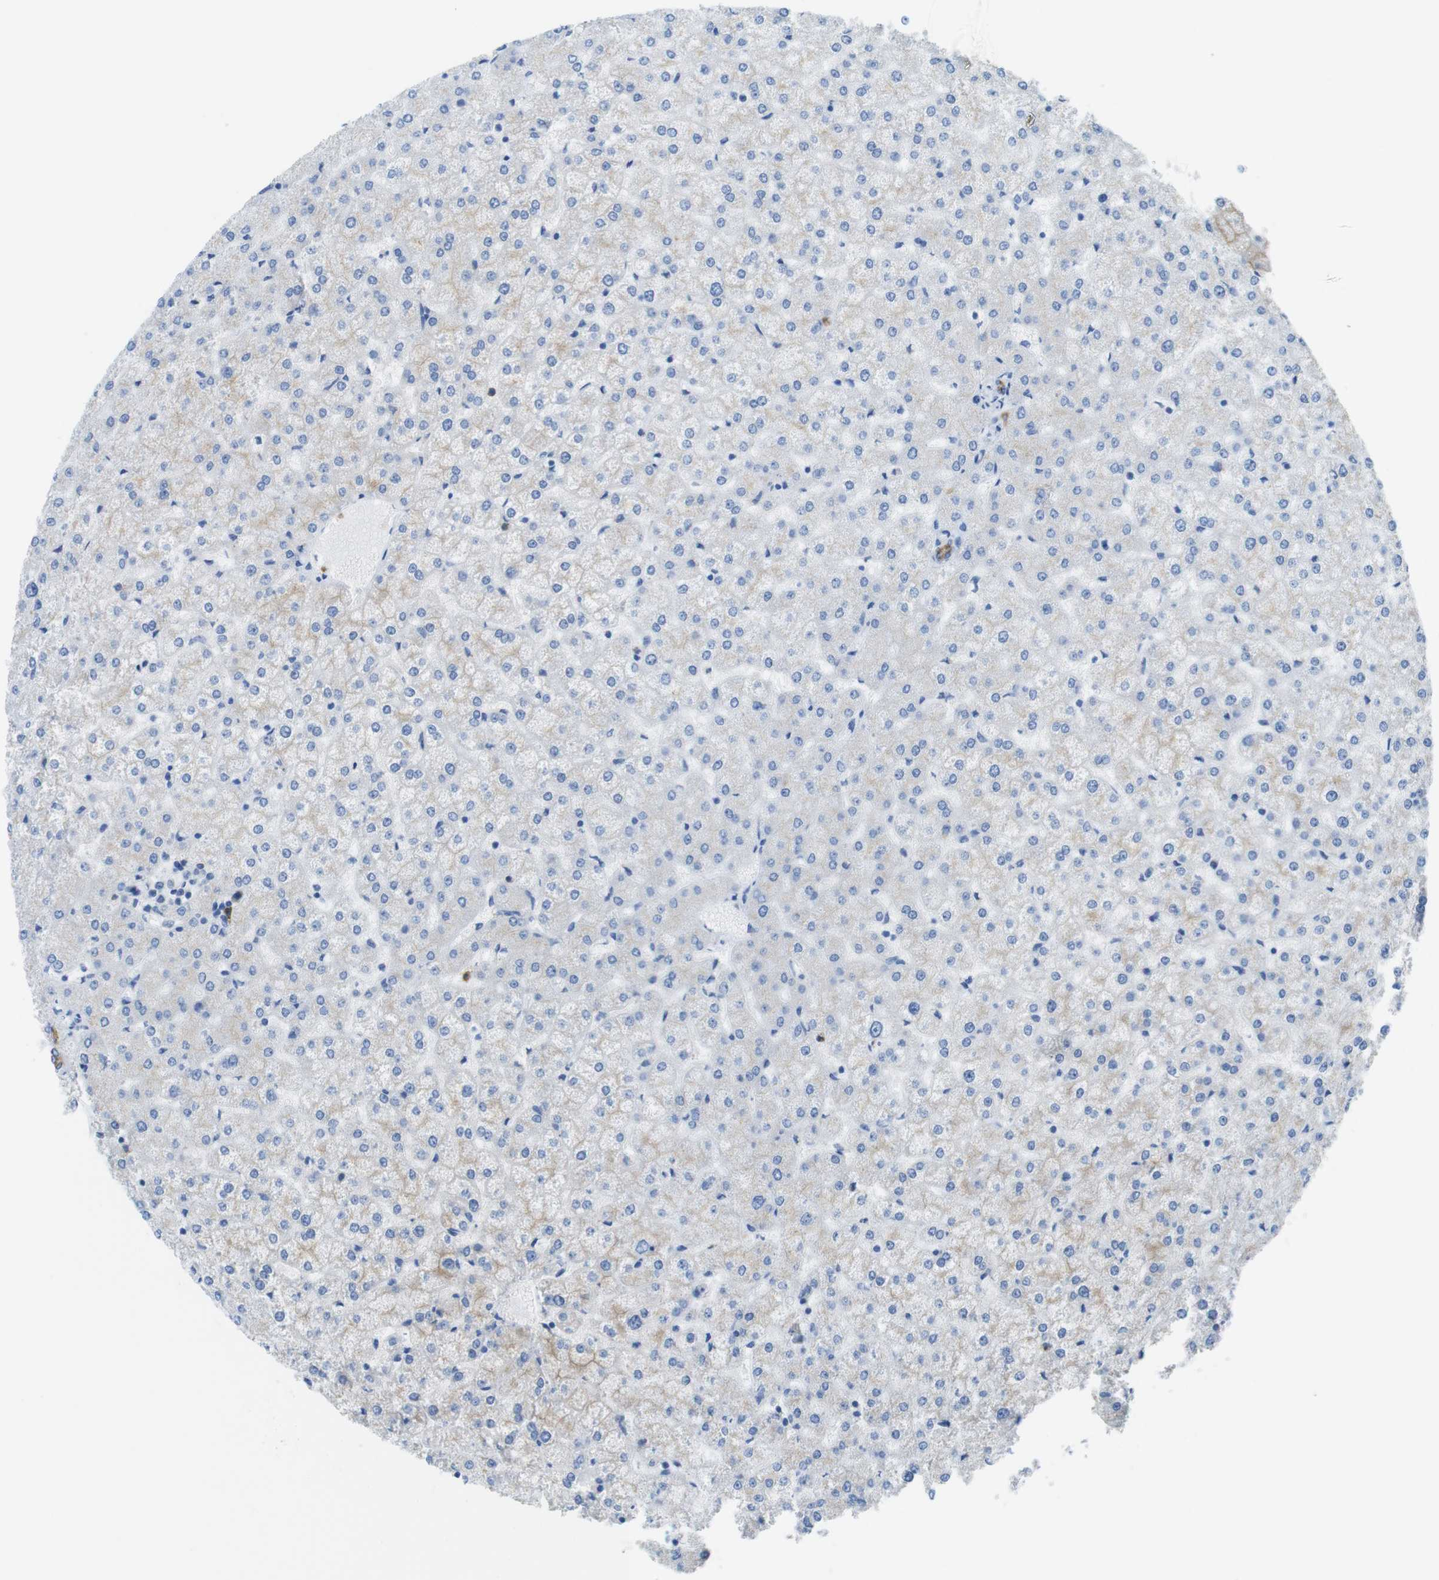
{"staining": {"intensity": "moderate", "quantity": ">75%", "location": "cytoplasmic/membranous"}, "tissue": "liver", "cell_type": "Cholangiocytes", "image_type": "normal", "snomed": [{"axis": "morphology", "description": "Normal tissue, NOS"}, {"axis": "topography", "description": "Liver"}], "caption": "Liver stained with DAB IHC displays medium levels of moderate cytoplasmic/membranous expression in approximately >75% of cholangiocytes. (brown staining indicates protein expression, while blue staining denotes nuclei).", "gene": "CLMN", "patient": {"sex": "female", "age": 32}}